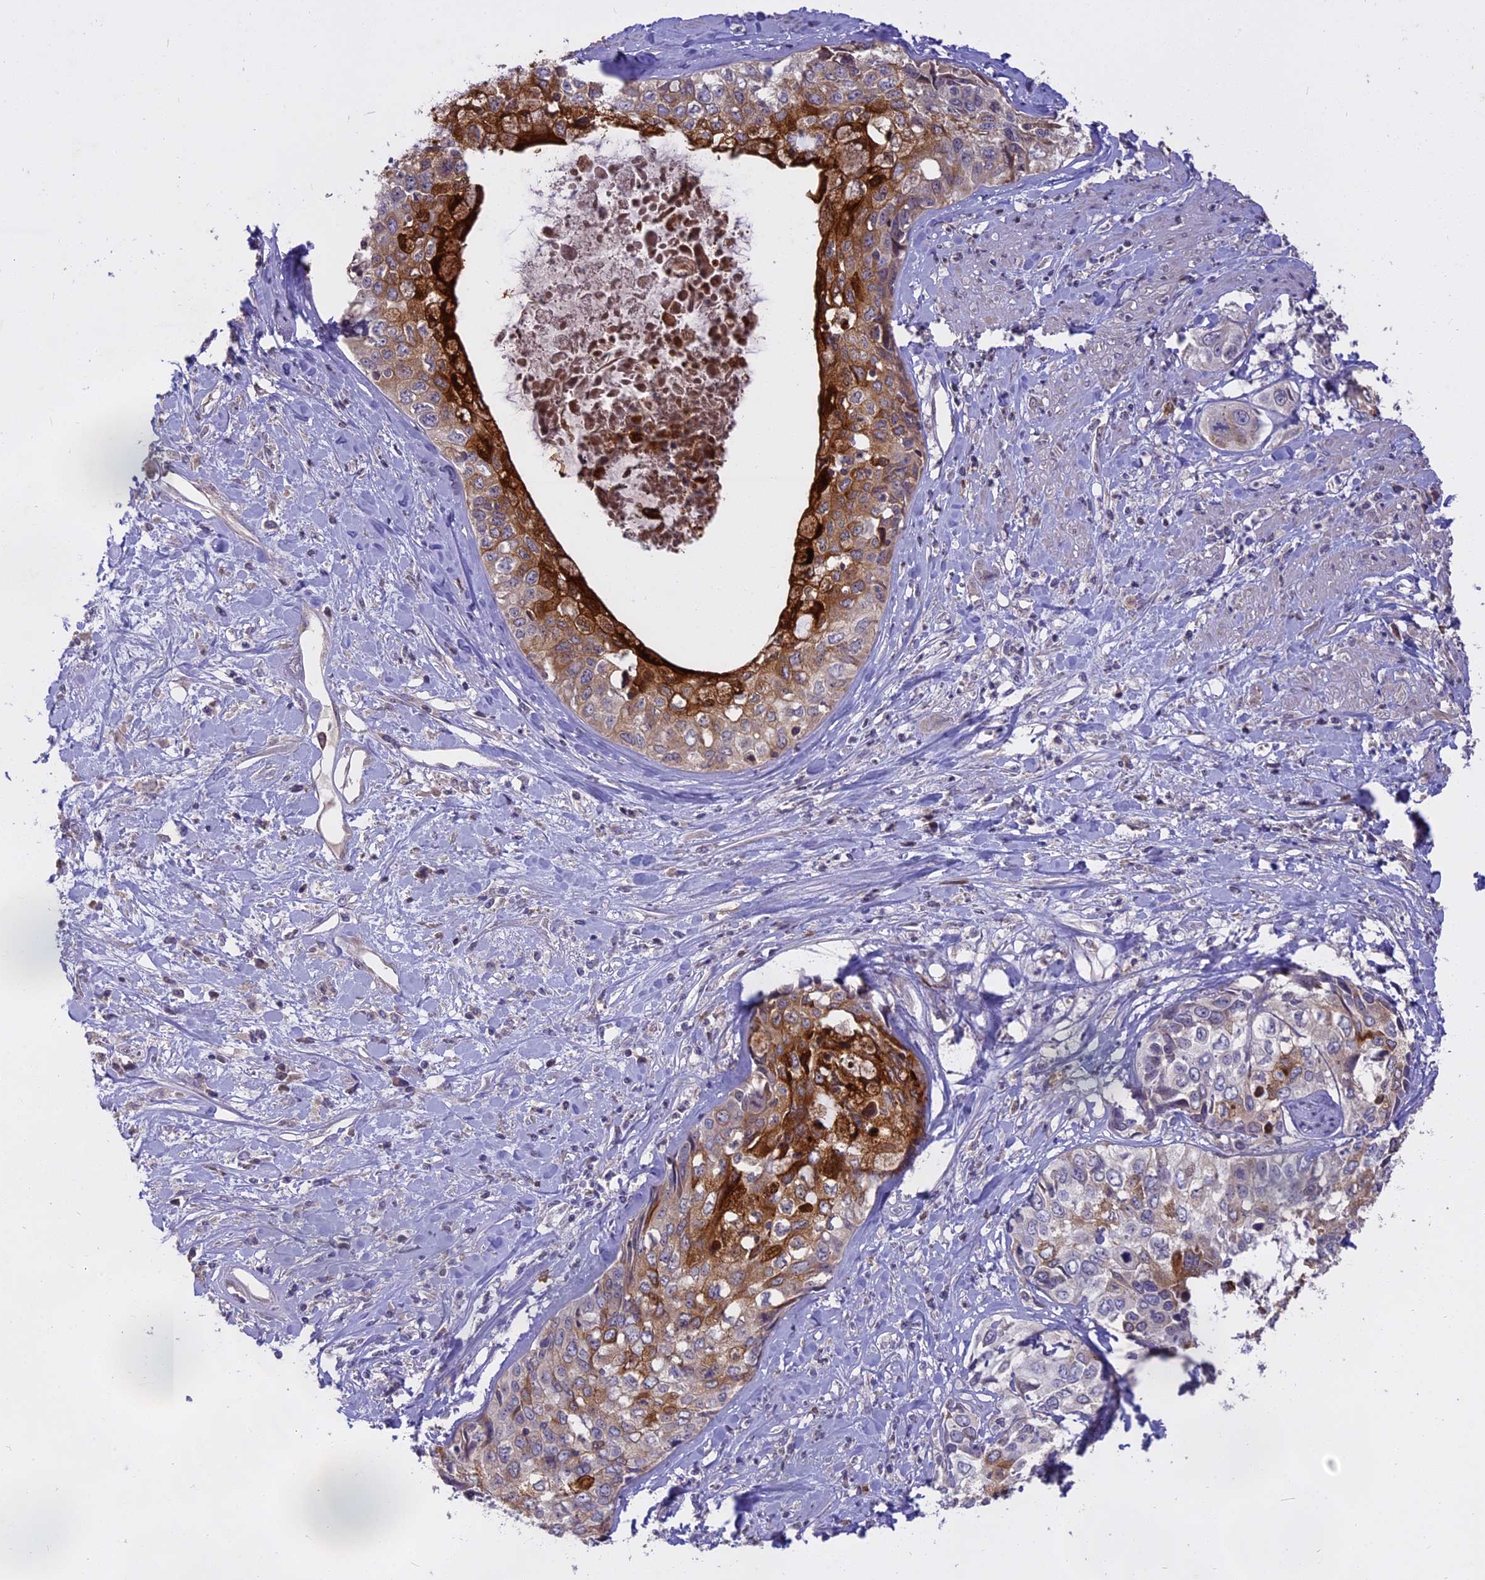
{"staining": {"intensity": "strong", "quantity": "25%-75%", "location": "cytoplasmic/membranous"}, "tissue": "cervical cancer", "cell_type": "Tumor cells", "image_type": "cancer", "snomed": [{"axis": "morphology", "description": "Squamous cell carcinoma, NOS"}, {"axis": "topography", "description": "Cervix"}], "caption": "About 25%-75% of tumor cells in cervical cancer (squamous cell carcinoma) demonstrate strong cytoplasmic/membranous protein staining as visualized by brown immunohistochemical staining.", "gene": "WFDC2", "patient": {"sex": "female", "age": 31}}